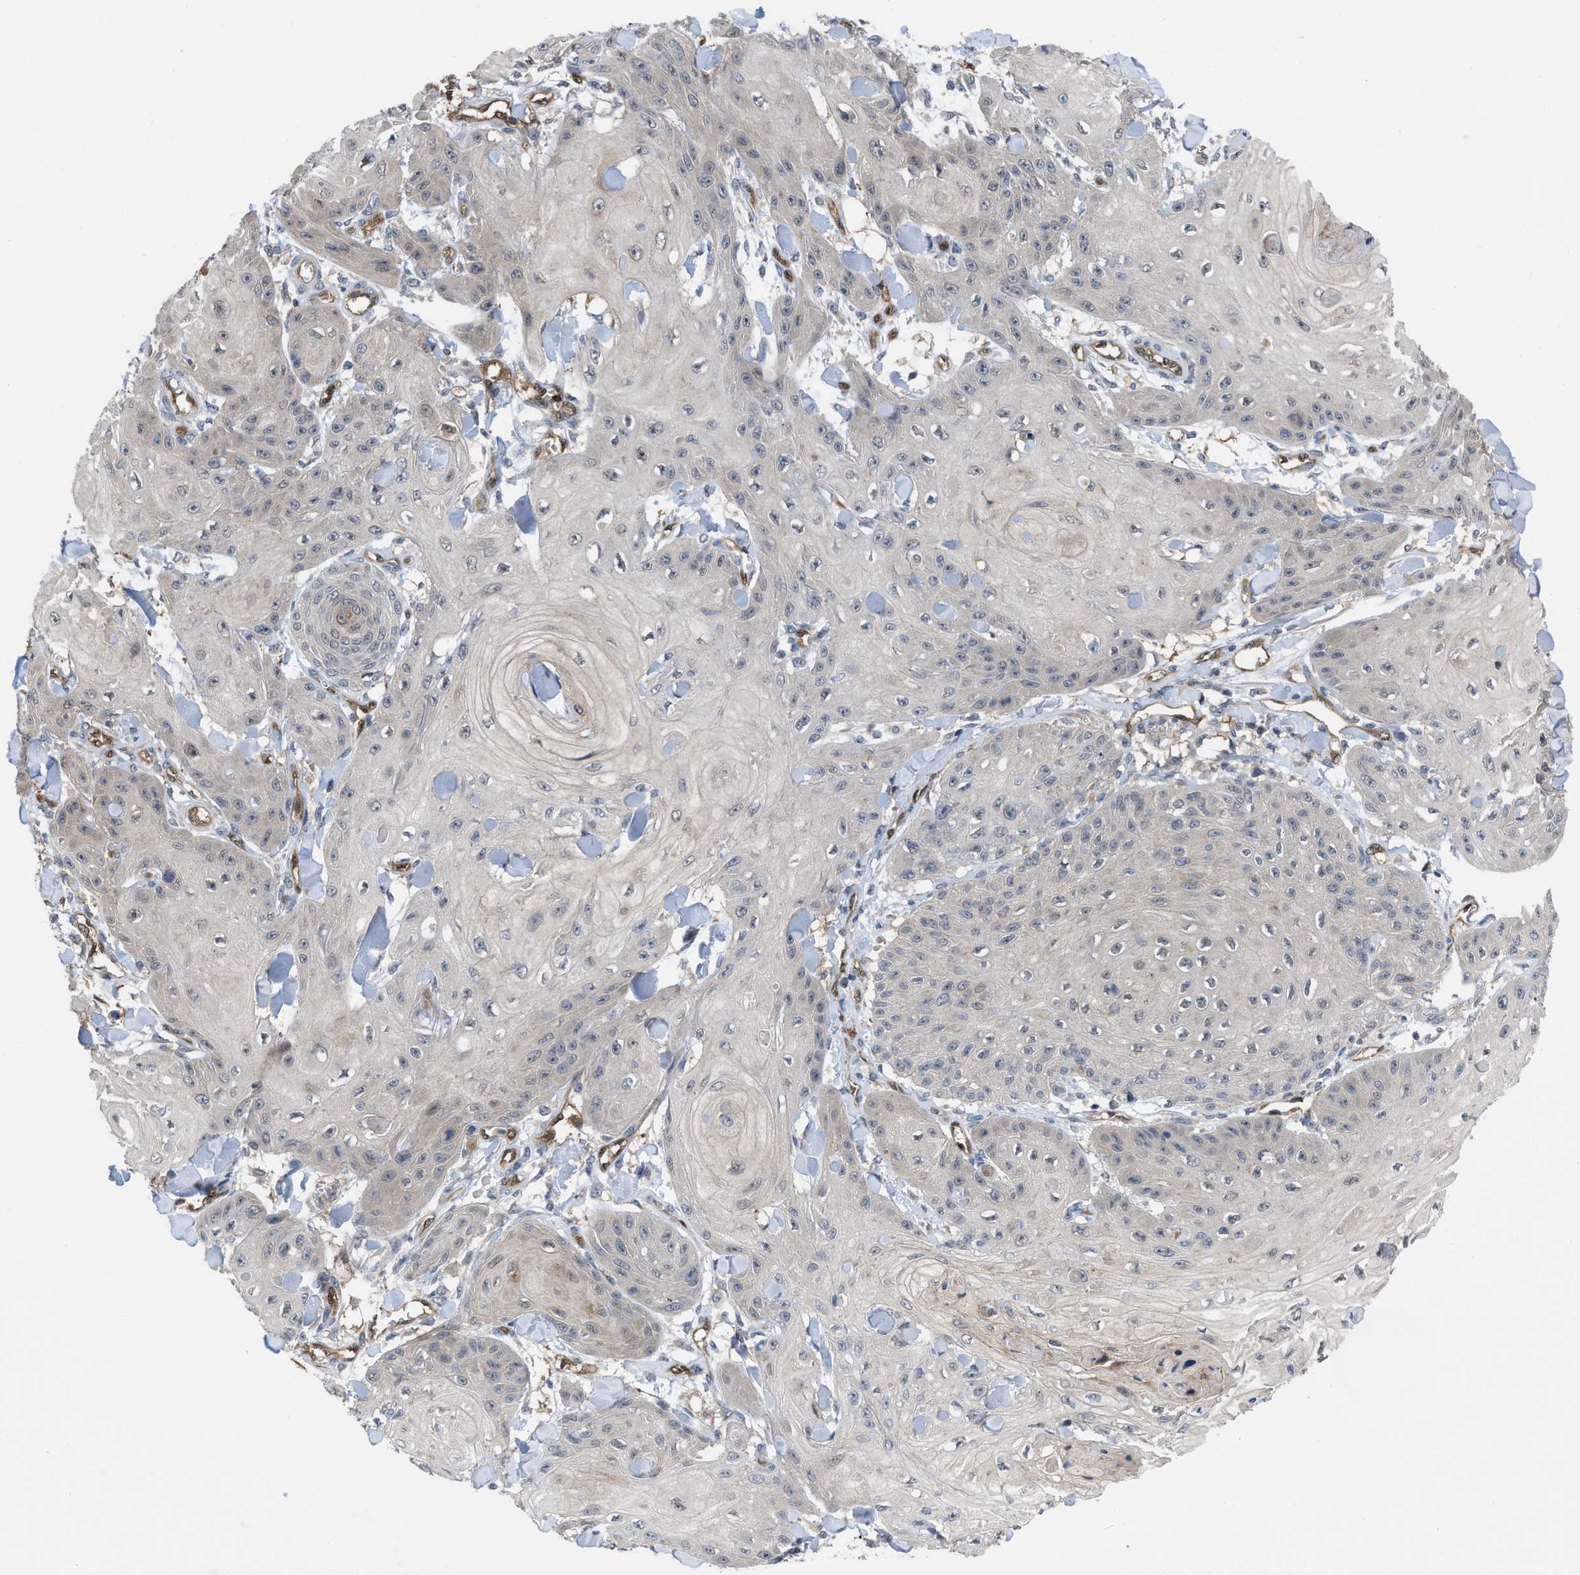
{"staining": {"intensity": "negative", "quantity": "none", "location": "none"}, "tissue": "skin cancer", "cell_type": "Tumor cells", "image_type": "cancer", "snomed": [{"axis": "morphology", "description": "Squamous cell carcinoma, NOS"}, {"axis": "topography", "description": "Skin"}], "caption": "IHC of squamous cell carcinoma (skin) displays no expression in tumor cells. Nuclei are stained in blue.", "gene": "LDAF1", "patient": {"sex": "male", "age": 74}}